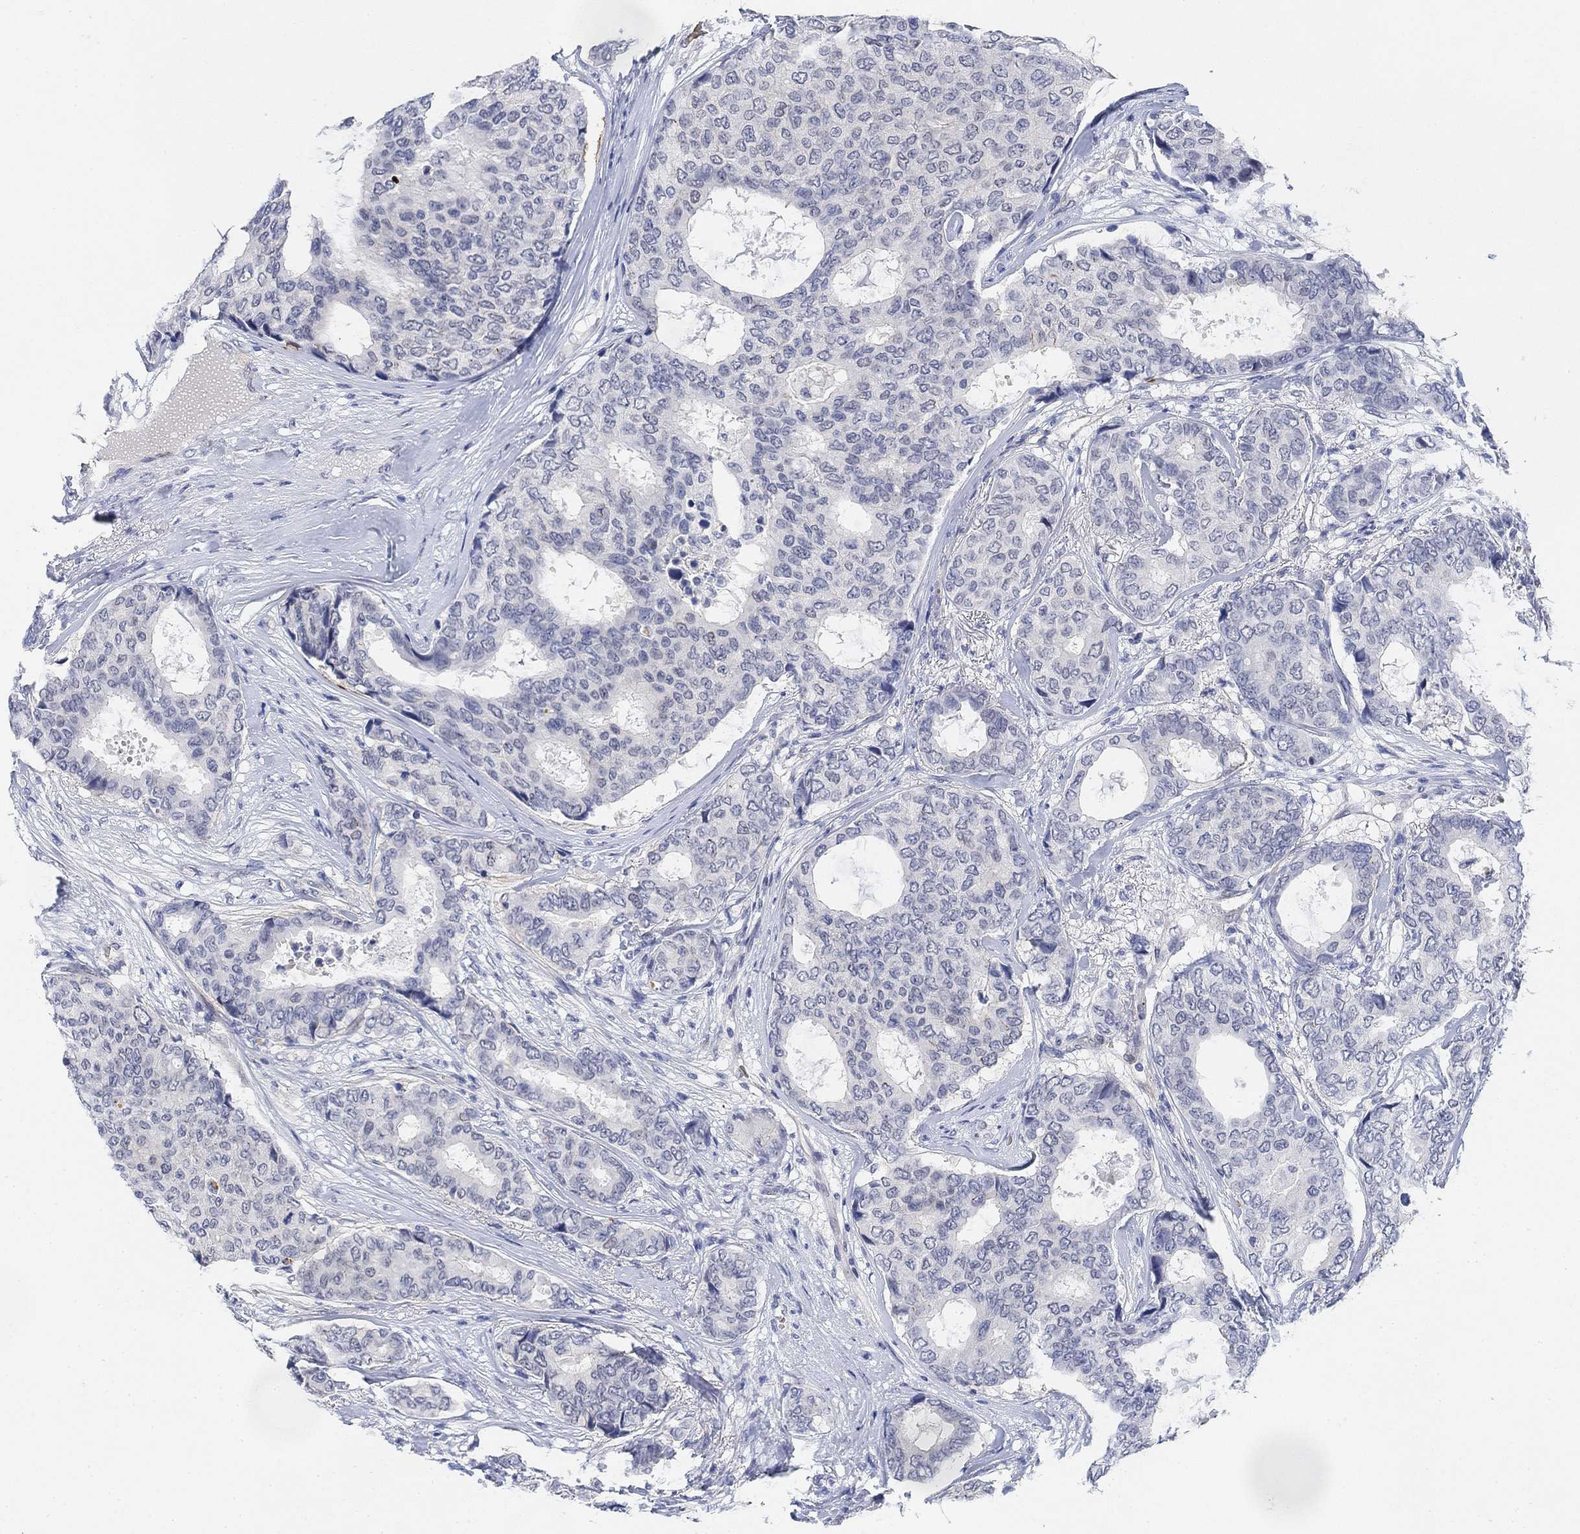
{"staining": {"intensity": "negative", "quantity": "none", "location": "none"}, "tissue": "breast cancer", "cell_type": "Tumor cells", "image_type": "cancer", "snomed": [{"axis": "morphology", "description": "Duct carcinoma"}, {"axis": "topography", "description": "Breast"}], "caption": "Immunohistochemical staining of breast cancer (infiltrating ductal carcinoma) reveals no significant expression in tumor cells. (DAB IHC visualized using brightfield microscopy, high magnification).", "gene": "PAX6", "patient": {"sex": "female", "age": 75}}